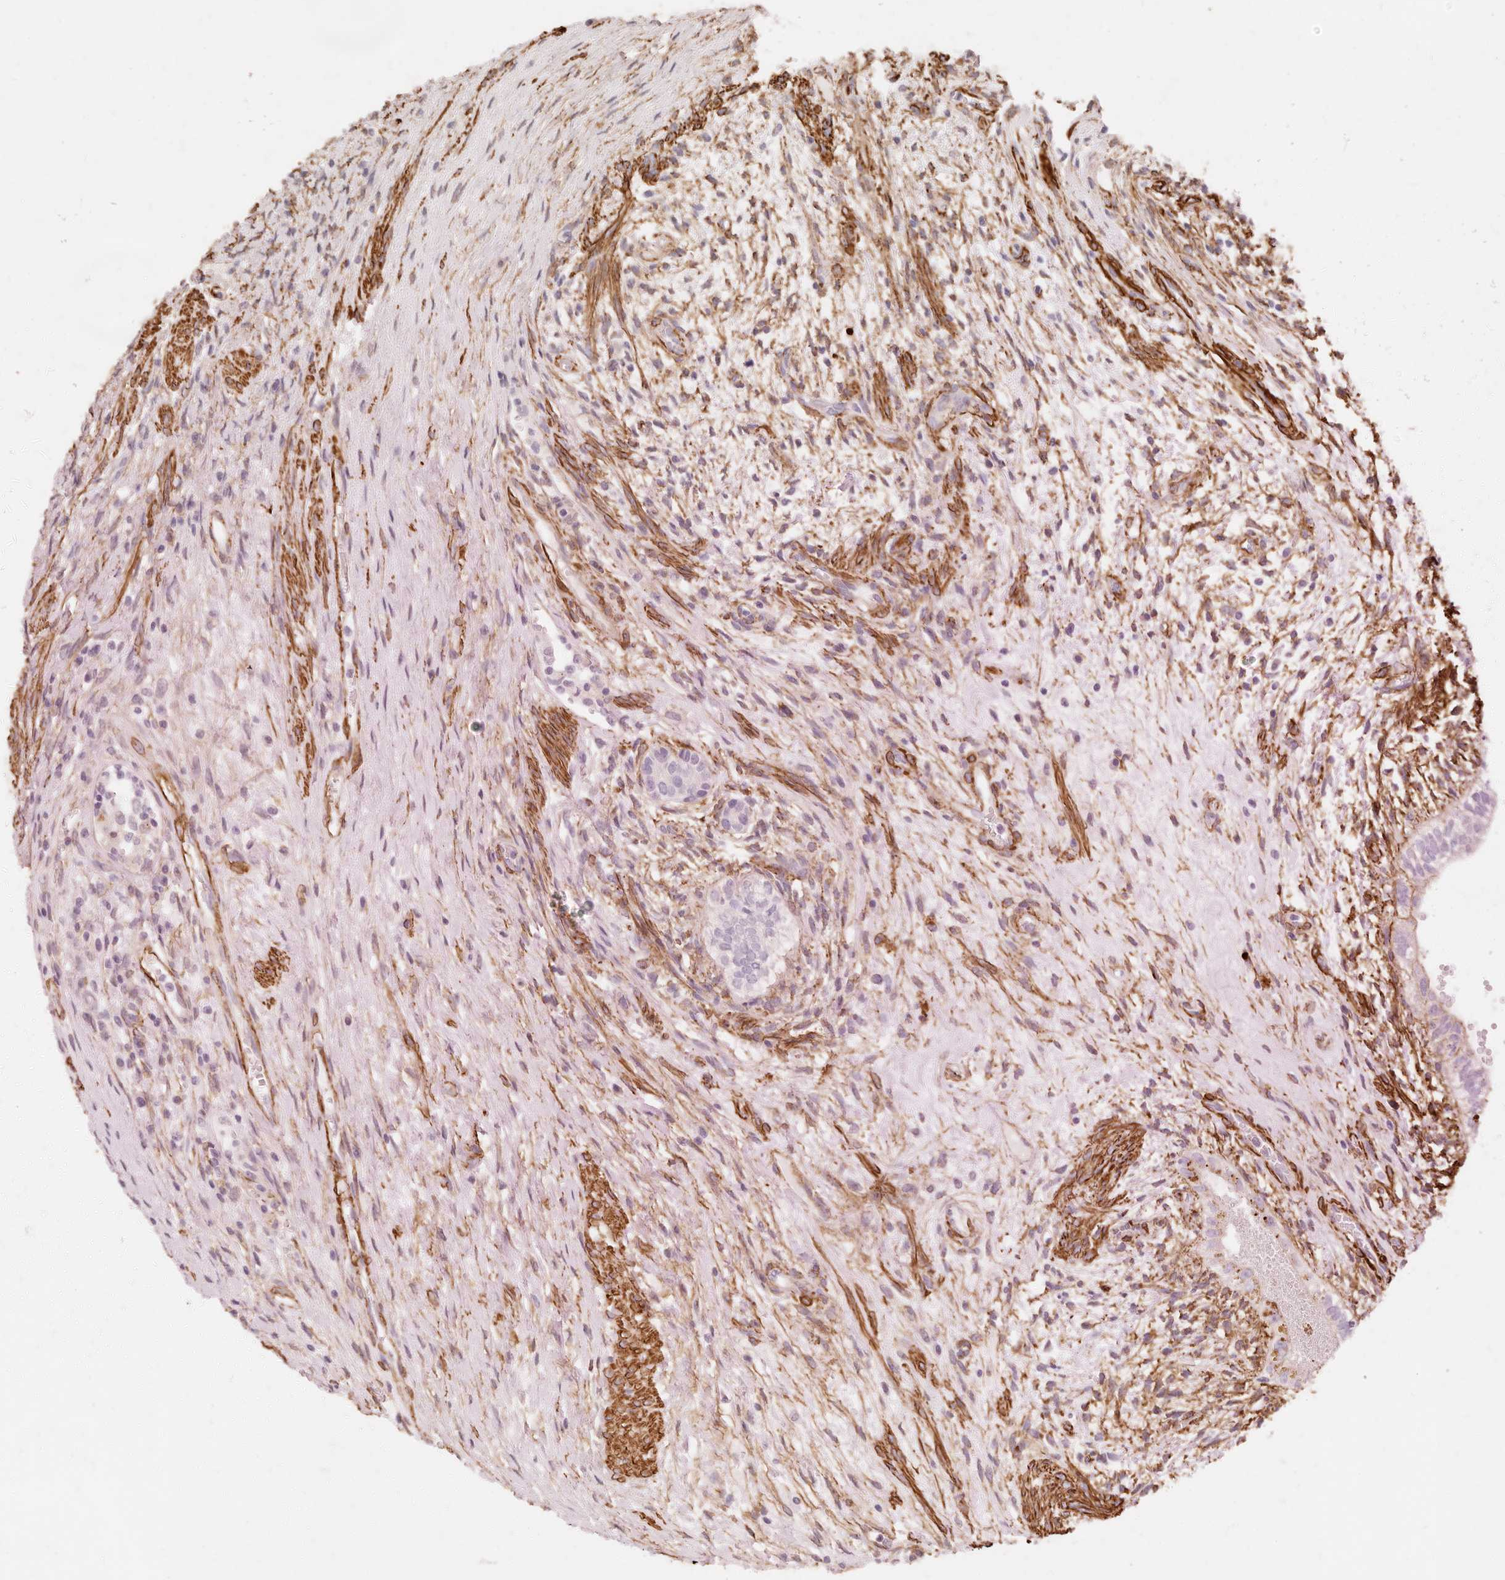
{"staining": {"intensity": "negative", "quantity": "none", "location": "none"}, "tissue": "testis cancer", "cell_type": "Tumor cells", "image_type": "cancer", "snomed": [{"axis": "morphology", "description": "Carcinoma, Embryonal, NOS"}, {"axis": "topography", "description": "Testis"}], "caption": "High magnification brightfield microscopy of testis cancer stained with DAB (brown) and counterstained with hematoxylin (blue): tumor cells show no significant staining.", "gene": "TMTC2", "patient": {"sex": "male", "age": 26}}